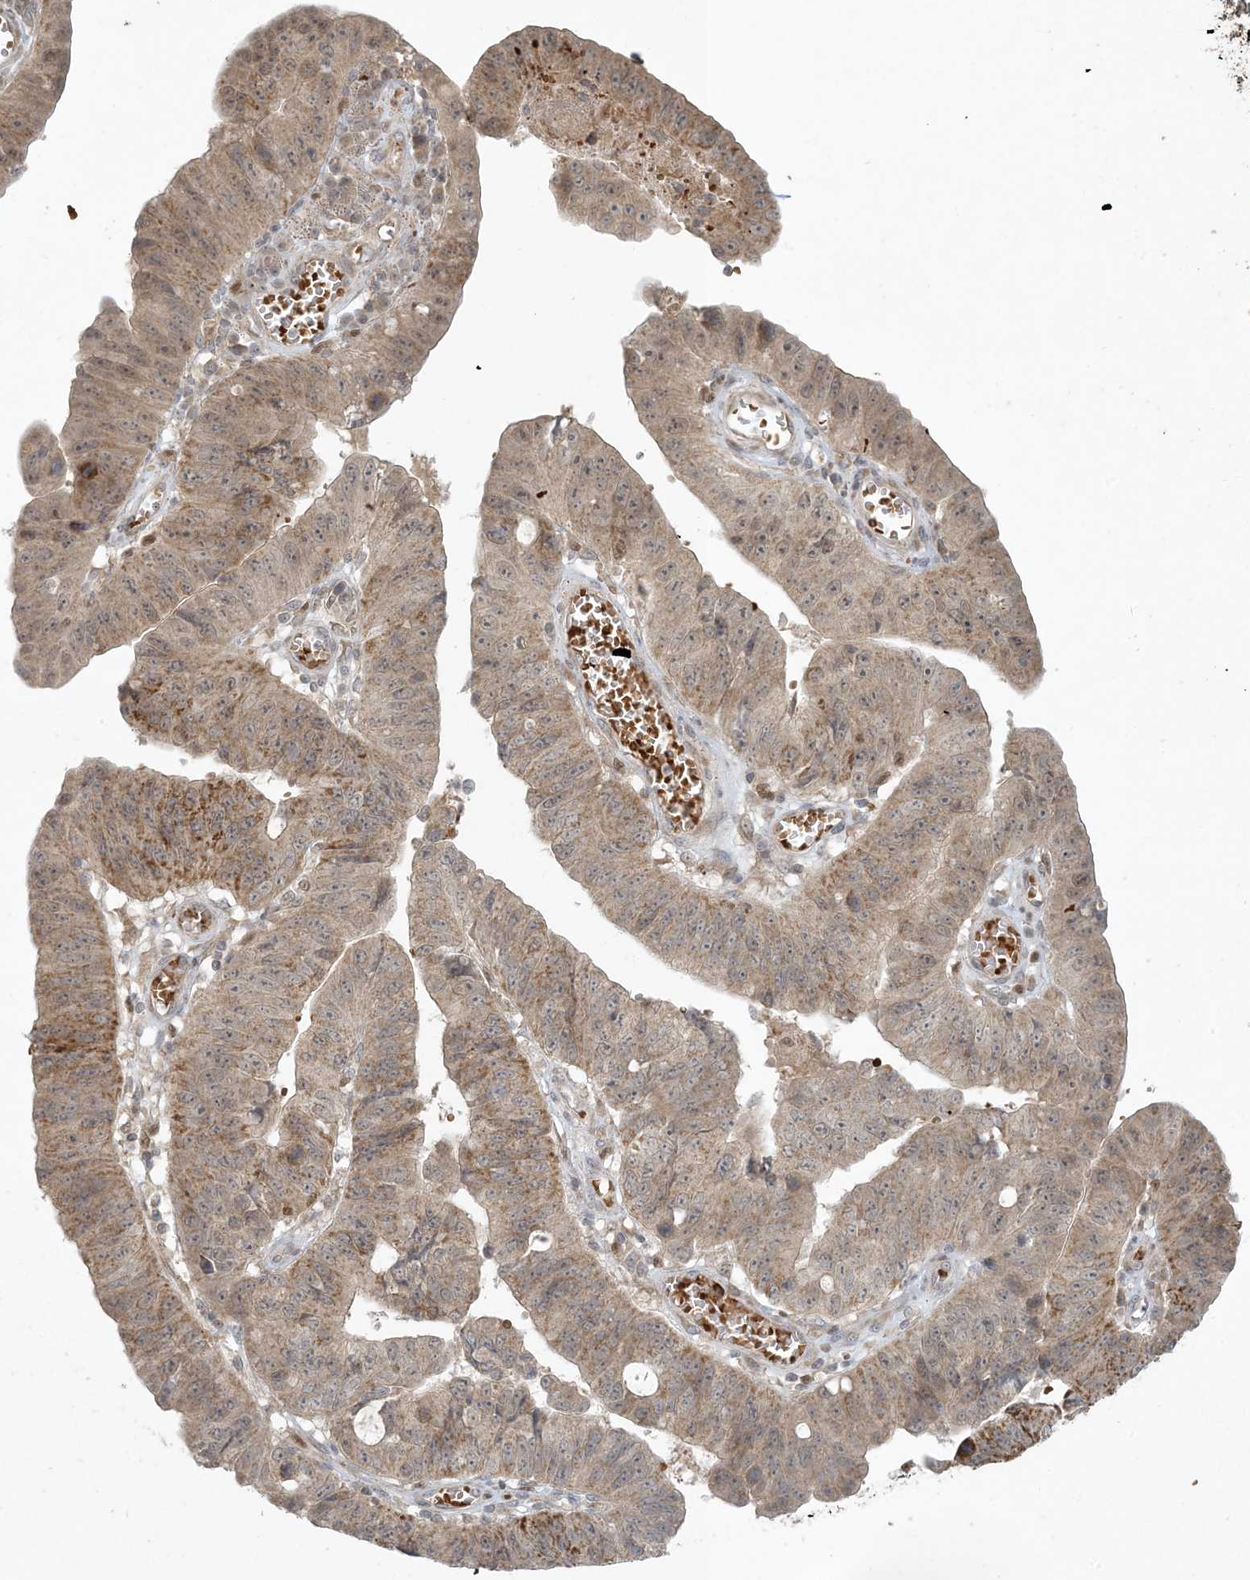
{"staining": {"intensity": "moderate", "quantity": "25%-75%", "location": "cytoplasmic/membranous"}, "tissue": "stomach cancer", "cell_type": "Tumor cells", "image_type": "cancer", "snomed": [{"axis": "morphology", "description": "Adenocarcinoma, NOS"}, {"axis": "topography", "description": "Stomach"}], "caption": "The immunohistochemical stain shows moderate cytoplasmic/membranous expression in tumor cells of stomach adenocarcinoma tissue. Immunohistochemistry (ihc) stains the protein in brown and the nuclei are stained blue.", "gene": "CTDNEP1", "patient": {"sex": "male", "age": 59}}